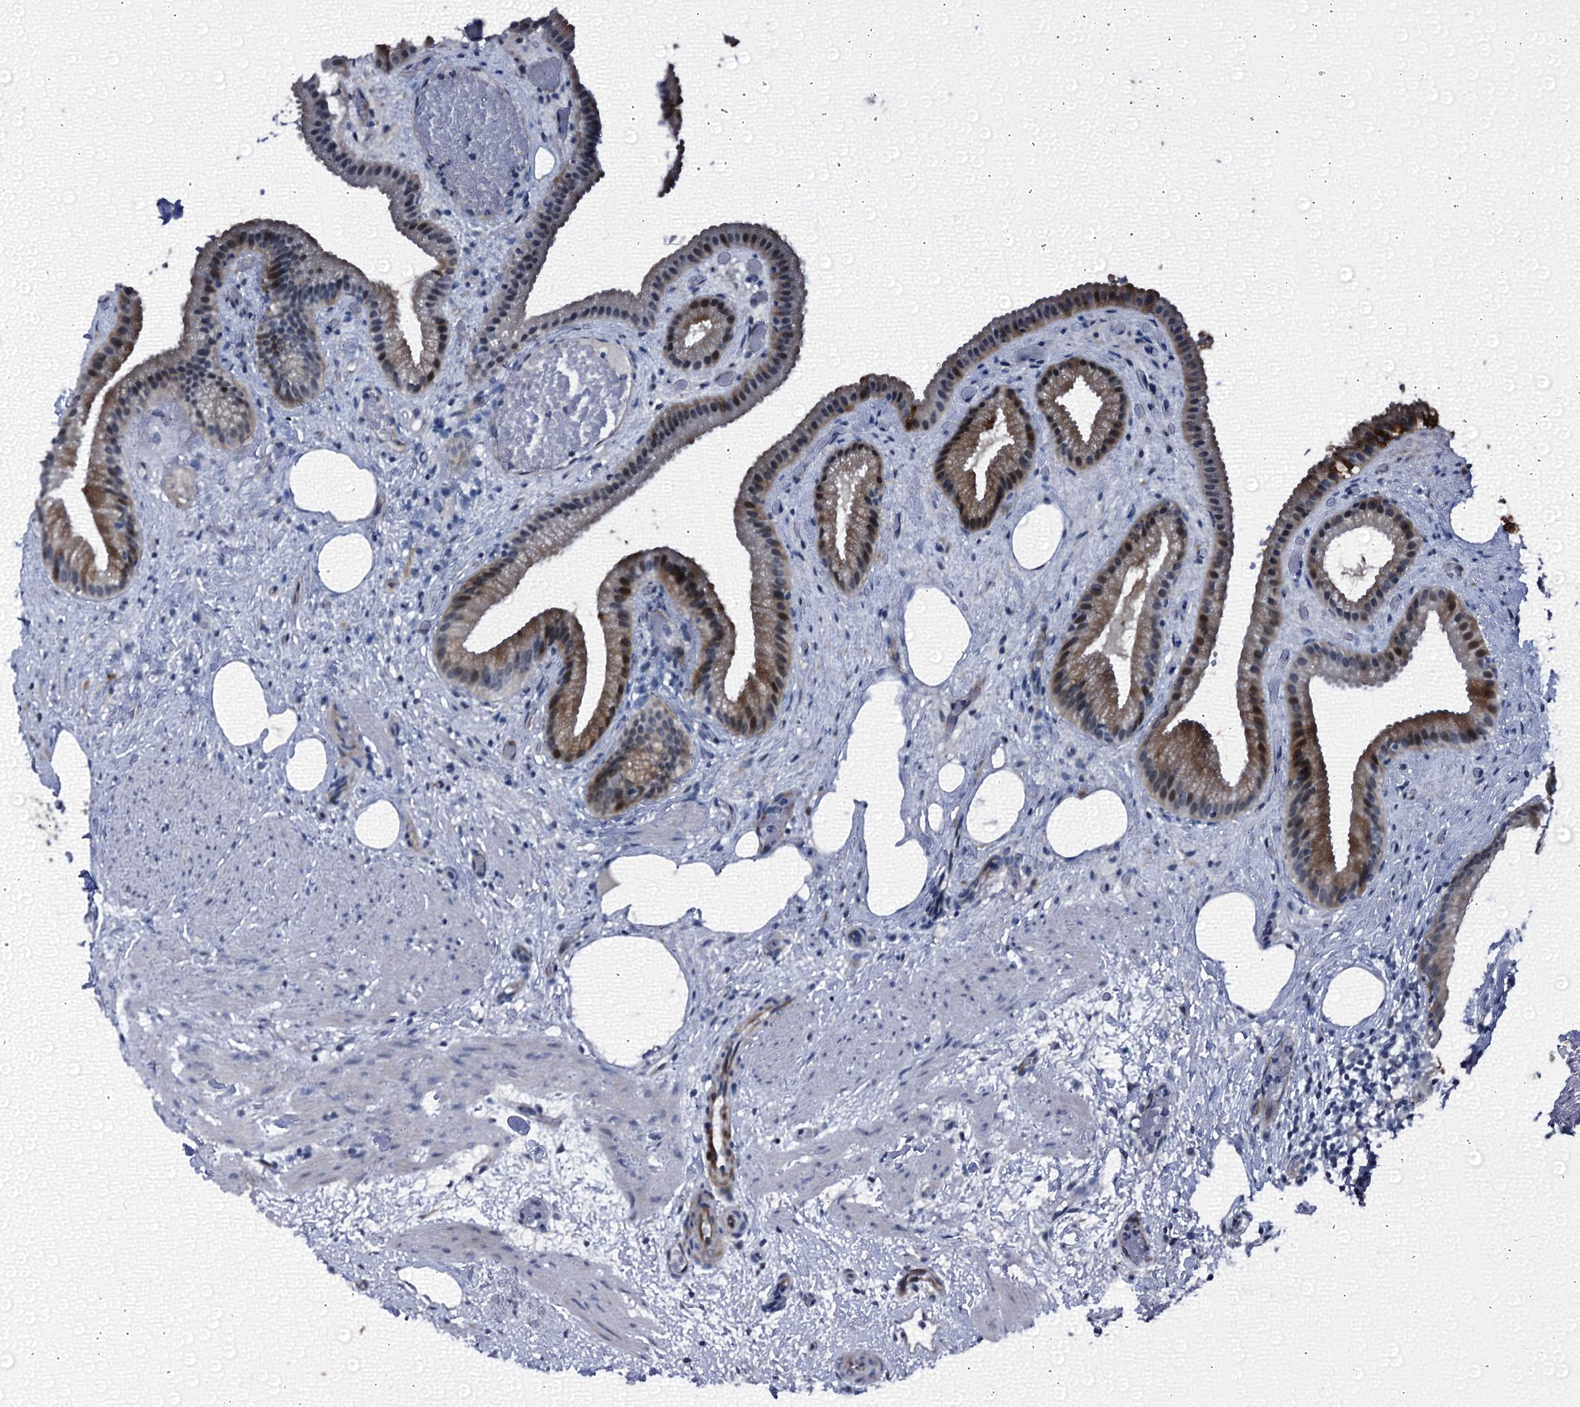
{"staining": {"intensity": "strong", "quantity": "<25%", "location": "cytoplasmic/membranous,nuclear"}, "tissue": "gallbladder", "cell_type": "Glandular cells", "image_type": "normal", "snomed": [{"axis": "morphology", "description": "Normal tissue, NOS"}, {"axis": "morphology", "description": "Inflammation, NOS"}, {"axis": "topography", "description": "Gallbladder"}], "caption": "Strong cytoplasmic/membranous,nuclear positivity for a protein is identified in approximately <25% of glandular cells of normal gallbladder using immunohistochemistry.", "gene": "EMG1", "patient": {"sex": "male", "age": 51}}